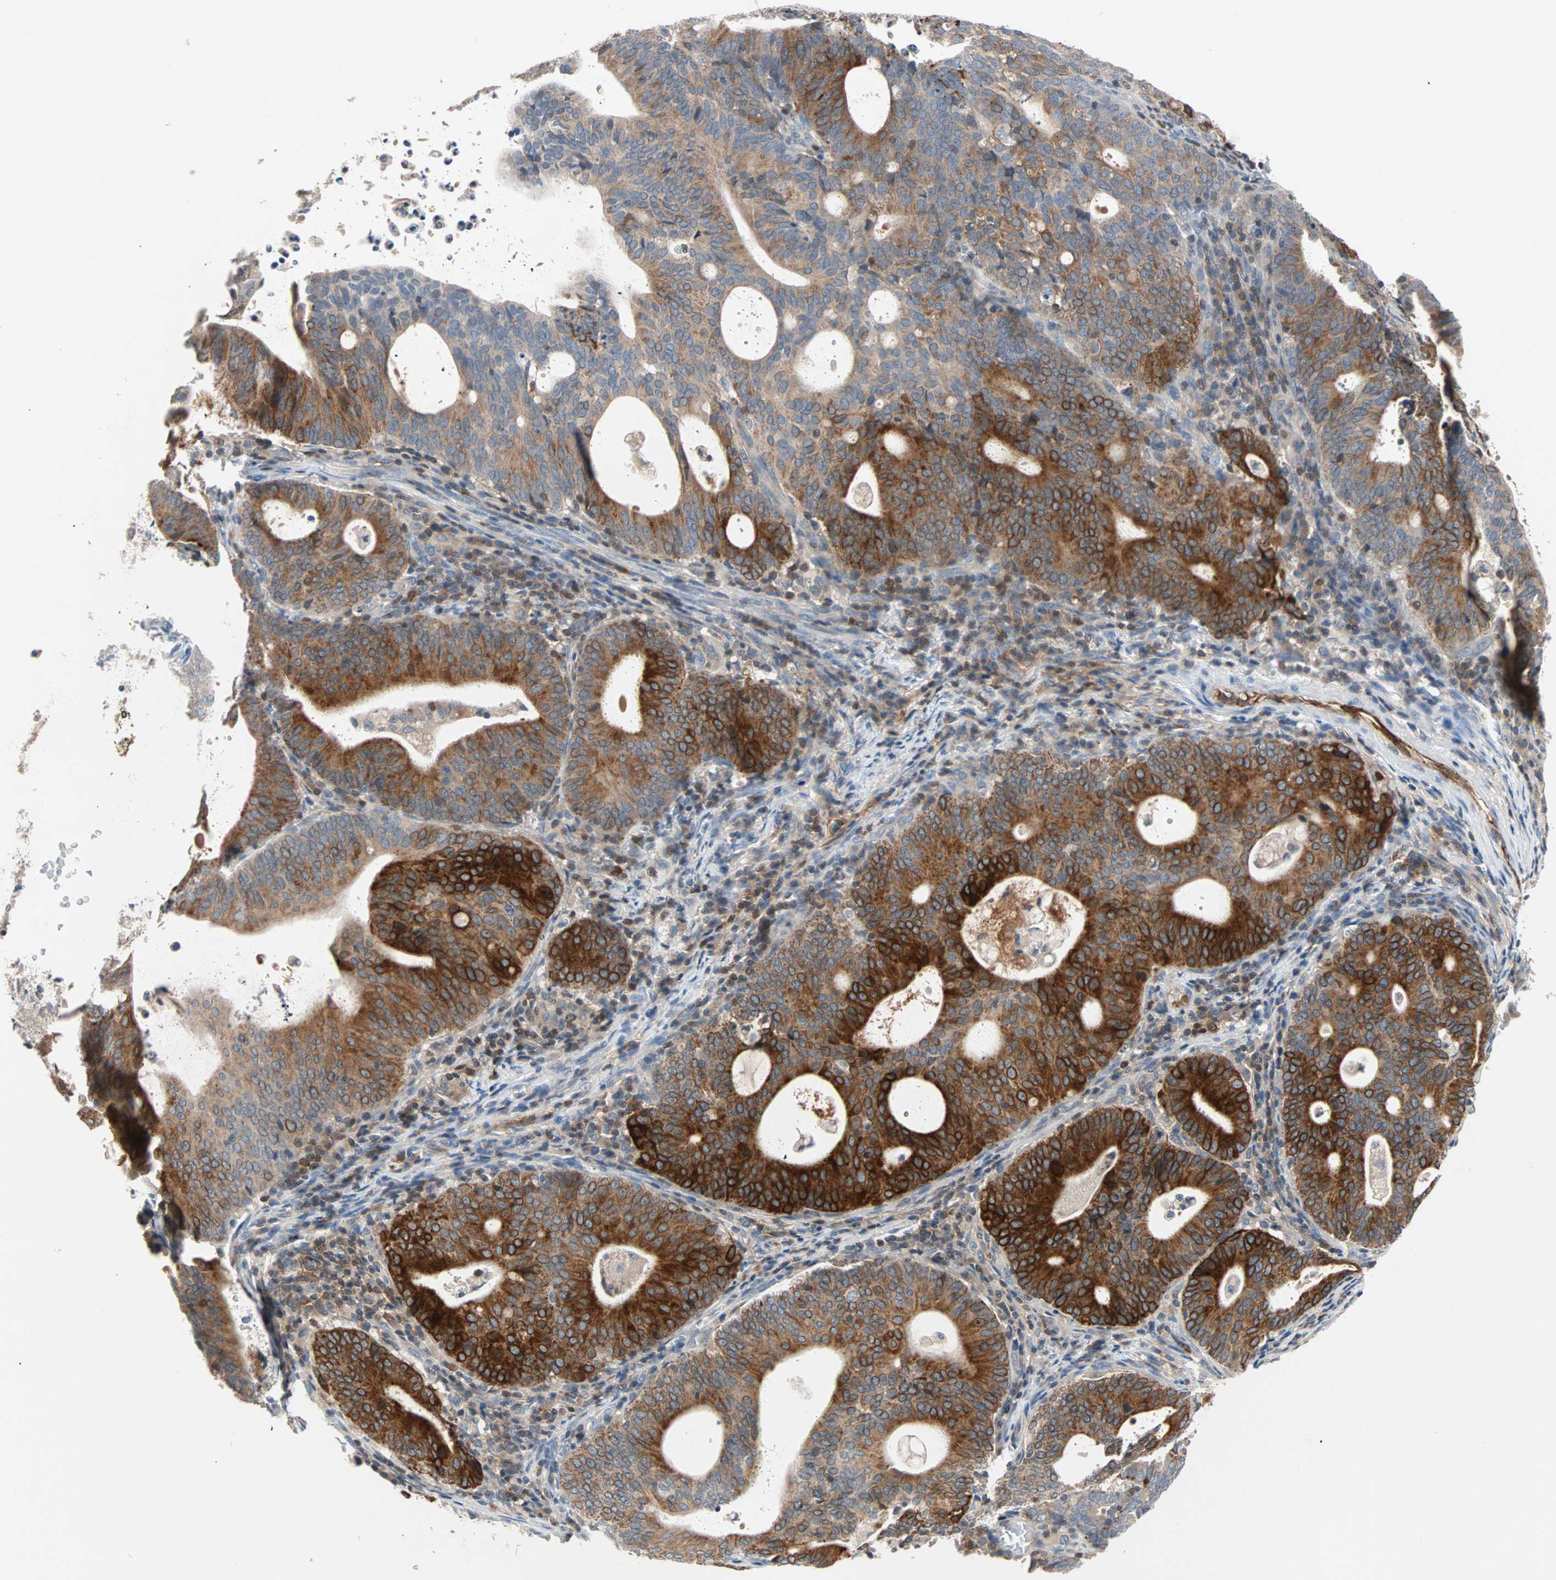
{"staining": {"intensity": "strong", "quantity": "25%-75%", "location": "cytoplasmic/membranous"}, "tissue": "endometrial cancer", "cell_type": "Tumor cells", "image_type": "cancer", "snomed": [{"axis": "morphology", "description": "Adenocarcinoma, NOS"}, {"axis": "topography", "description": "Uterus"}], "caption": "Immunohistochemical staining of adenocarcinoma (endometrial) demonstrates high levels of strong cytoplasmic/membranous protein positivity in about 25%-75% of tumor cells.", "gene": "MAP4K1", "patient": {"sex": "female", "age": 83}}